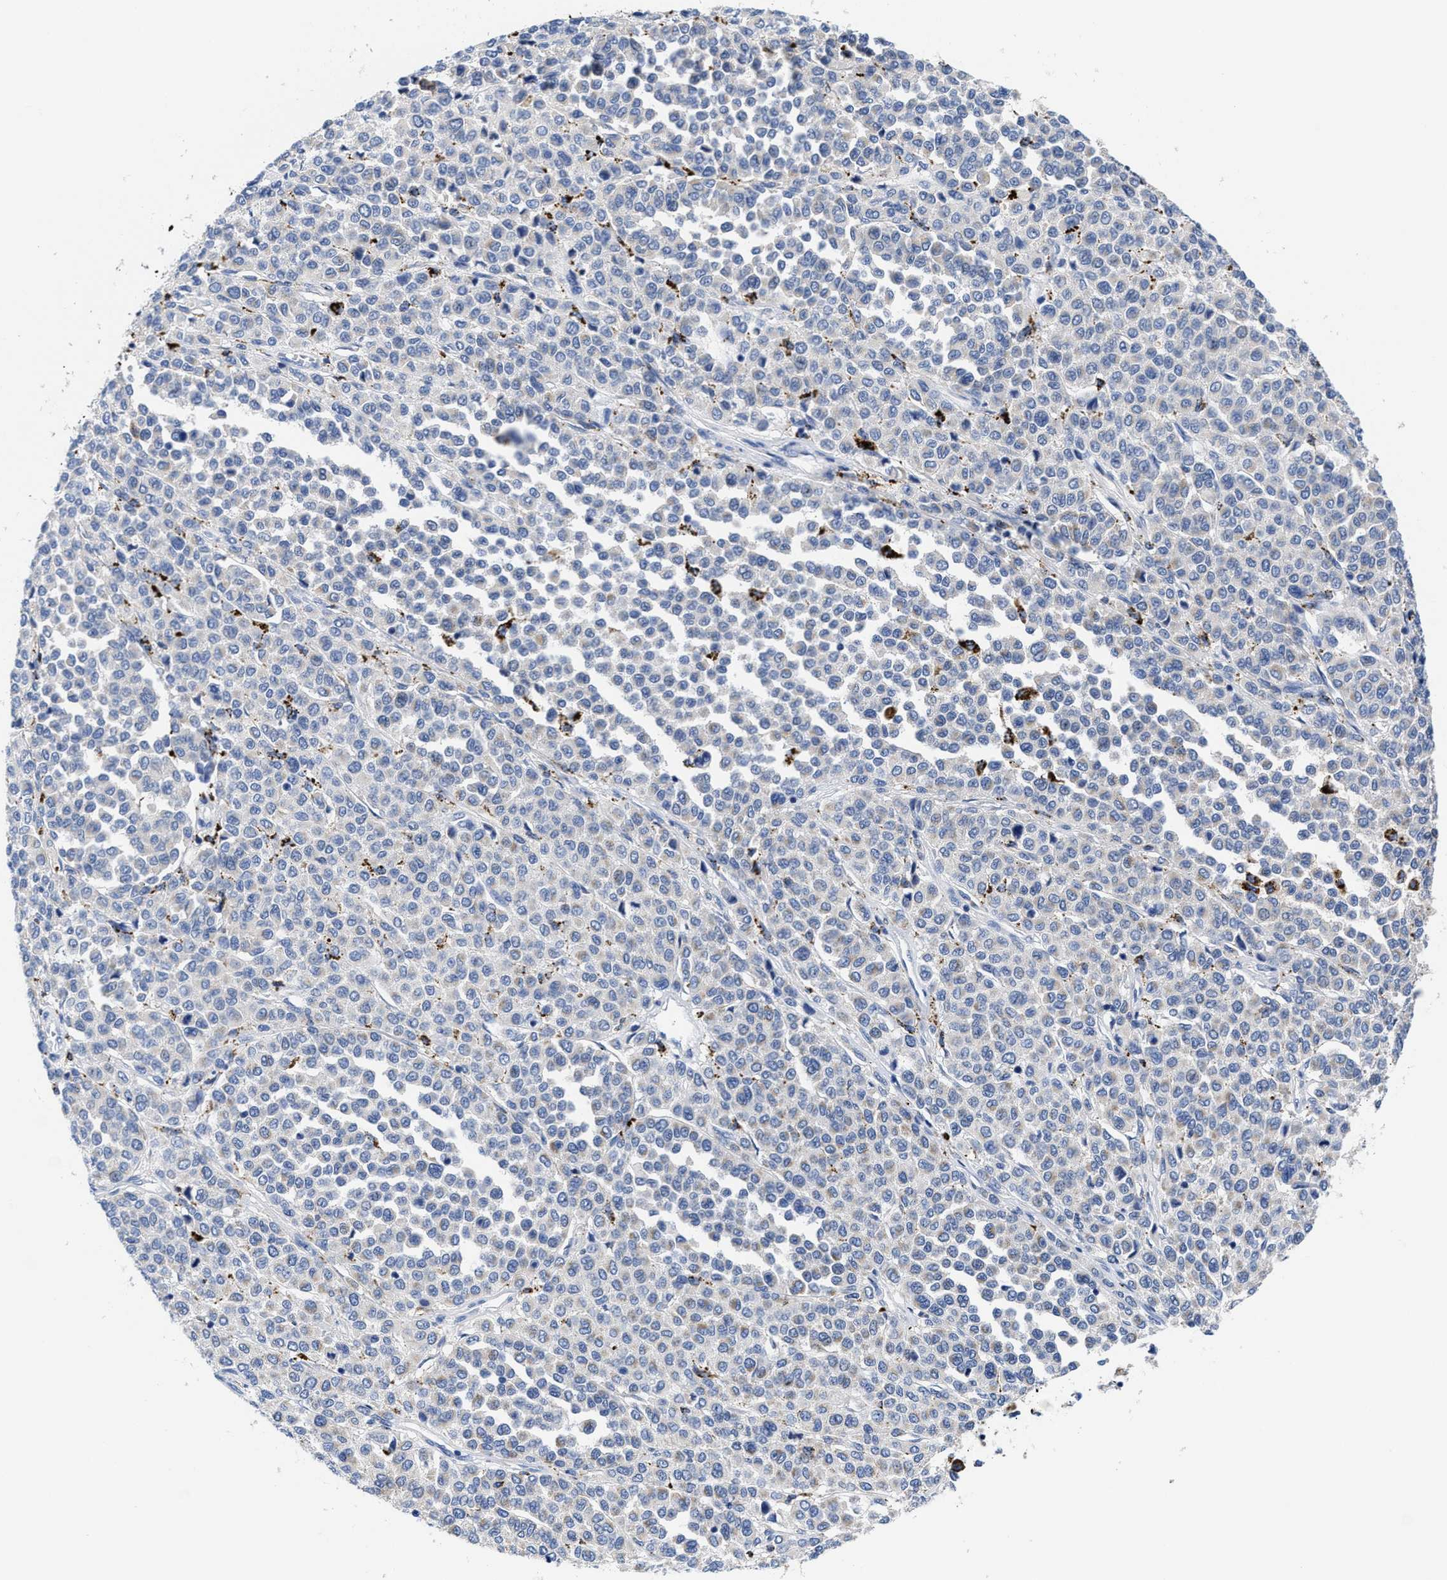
{"staining": {"intensity": "negative", "quantity": "none", "location": "none"}, "tissue": "melanoma", "cell_type": "Tumor cells", "image_type": "cancer", "snomed": [{"axis": "morphology", "description": "Malignant melanoma, Metastatic site"}, {"axis": "topography", "description": "Pancreas"}], "caption": "There is no significant expression in tumor cells of malignant melanoma (metastatic site). (IHC, brightfield microscopy, high magnification).", "gene": "TBRG4", "patient": {"sex": "female", "age": 30}}